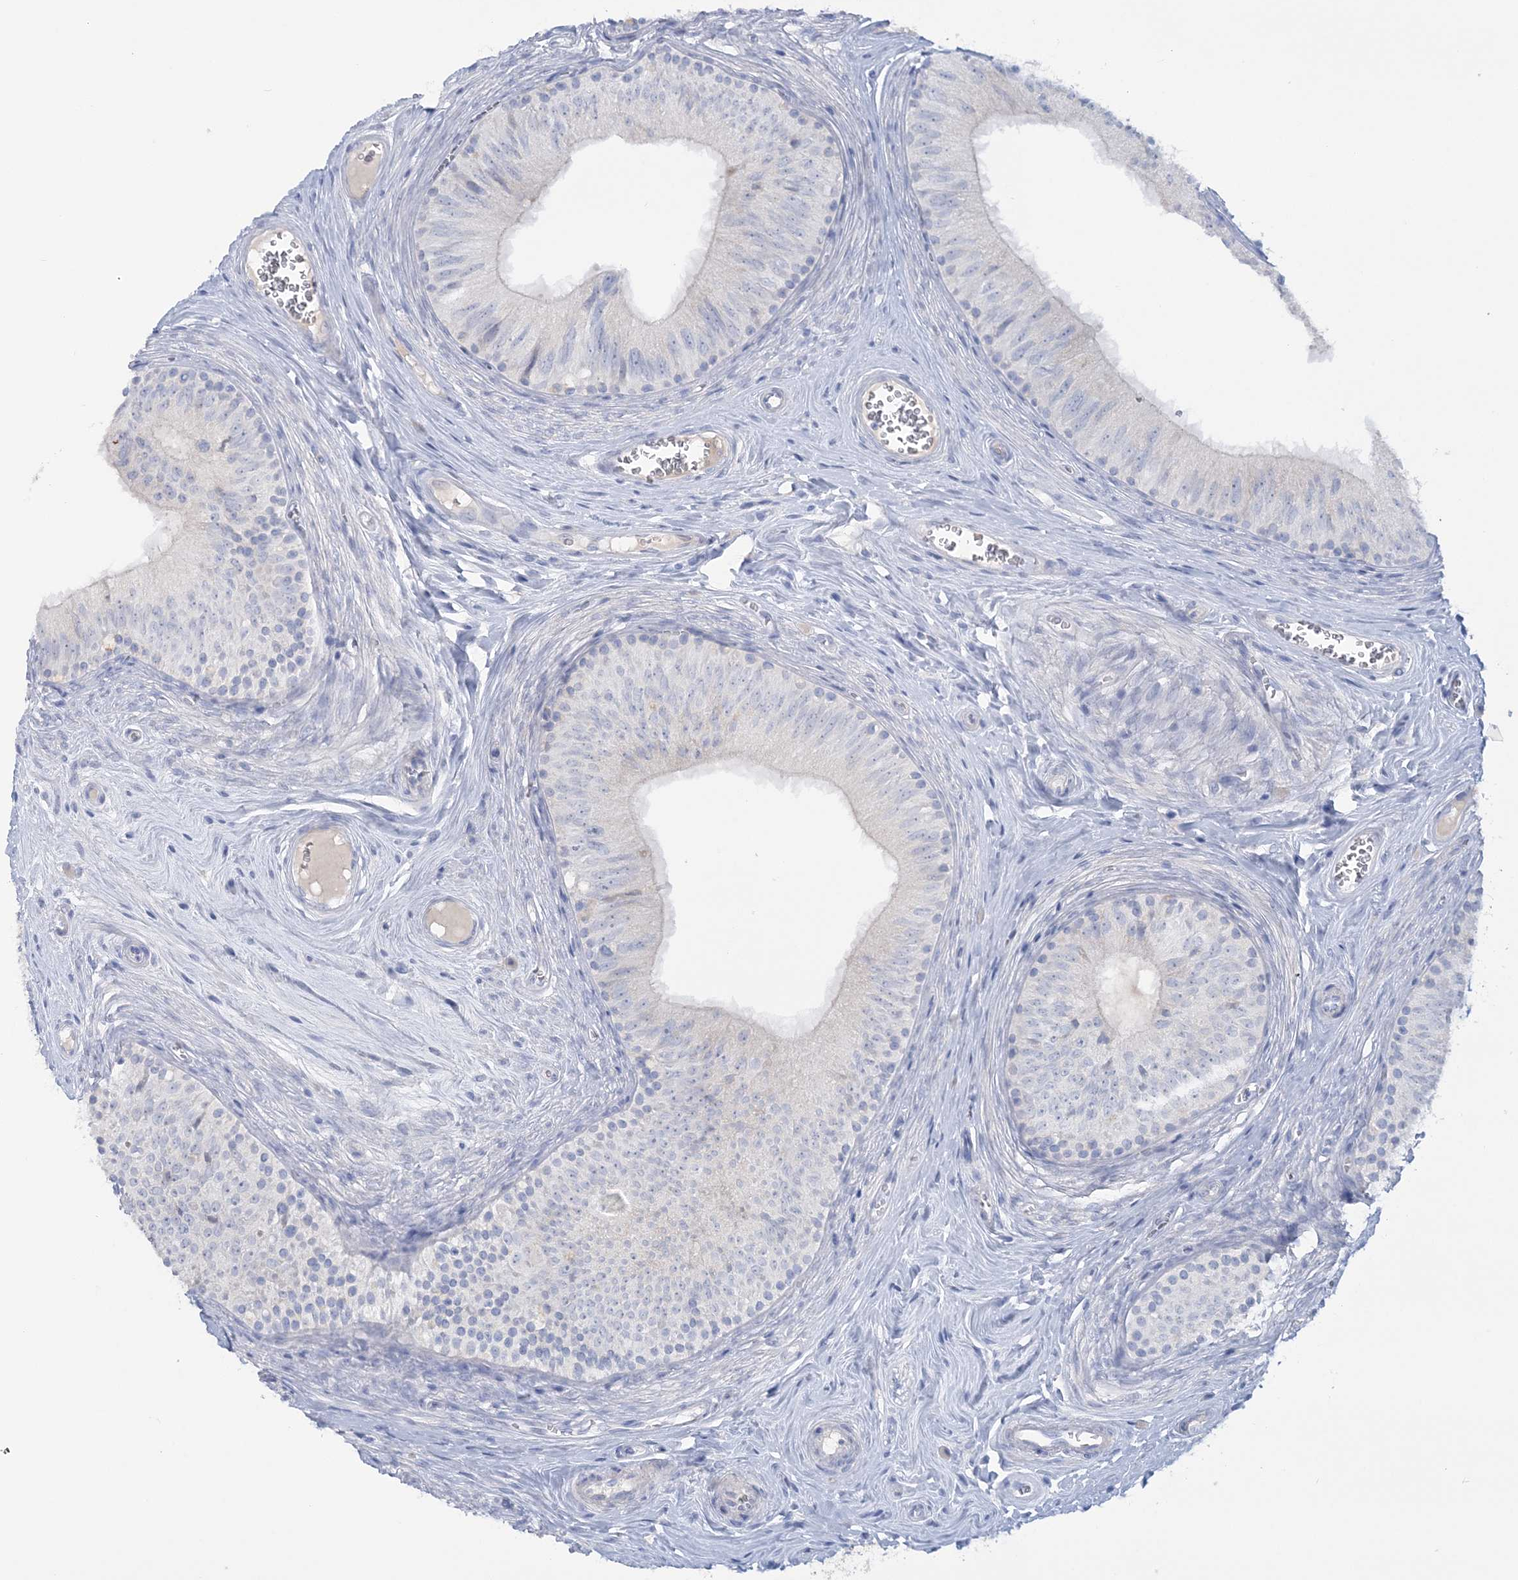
{"staining": {"intensity": "negative", "quantity": "none", "location": "none"}, "tissue": "epididymis", "cell_type": "Glandular cells", "image_type": "normal", "snomed": [{"axis": "morphology", "description": "Normal tissue, NOS"}, {"axis": "topography", "description": "Epididymis"}], "caption": "Immunohistochemical staining of unremarkable epididymis demonstrates no significant positivity in glandular cells.", "gene": "WDSUB1", "patient": {"sex": "male", "age": 46}}